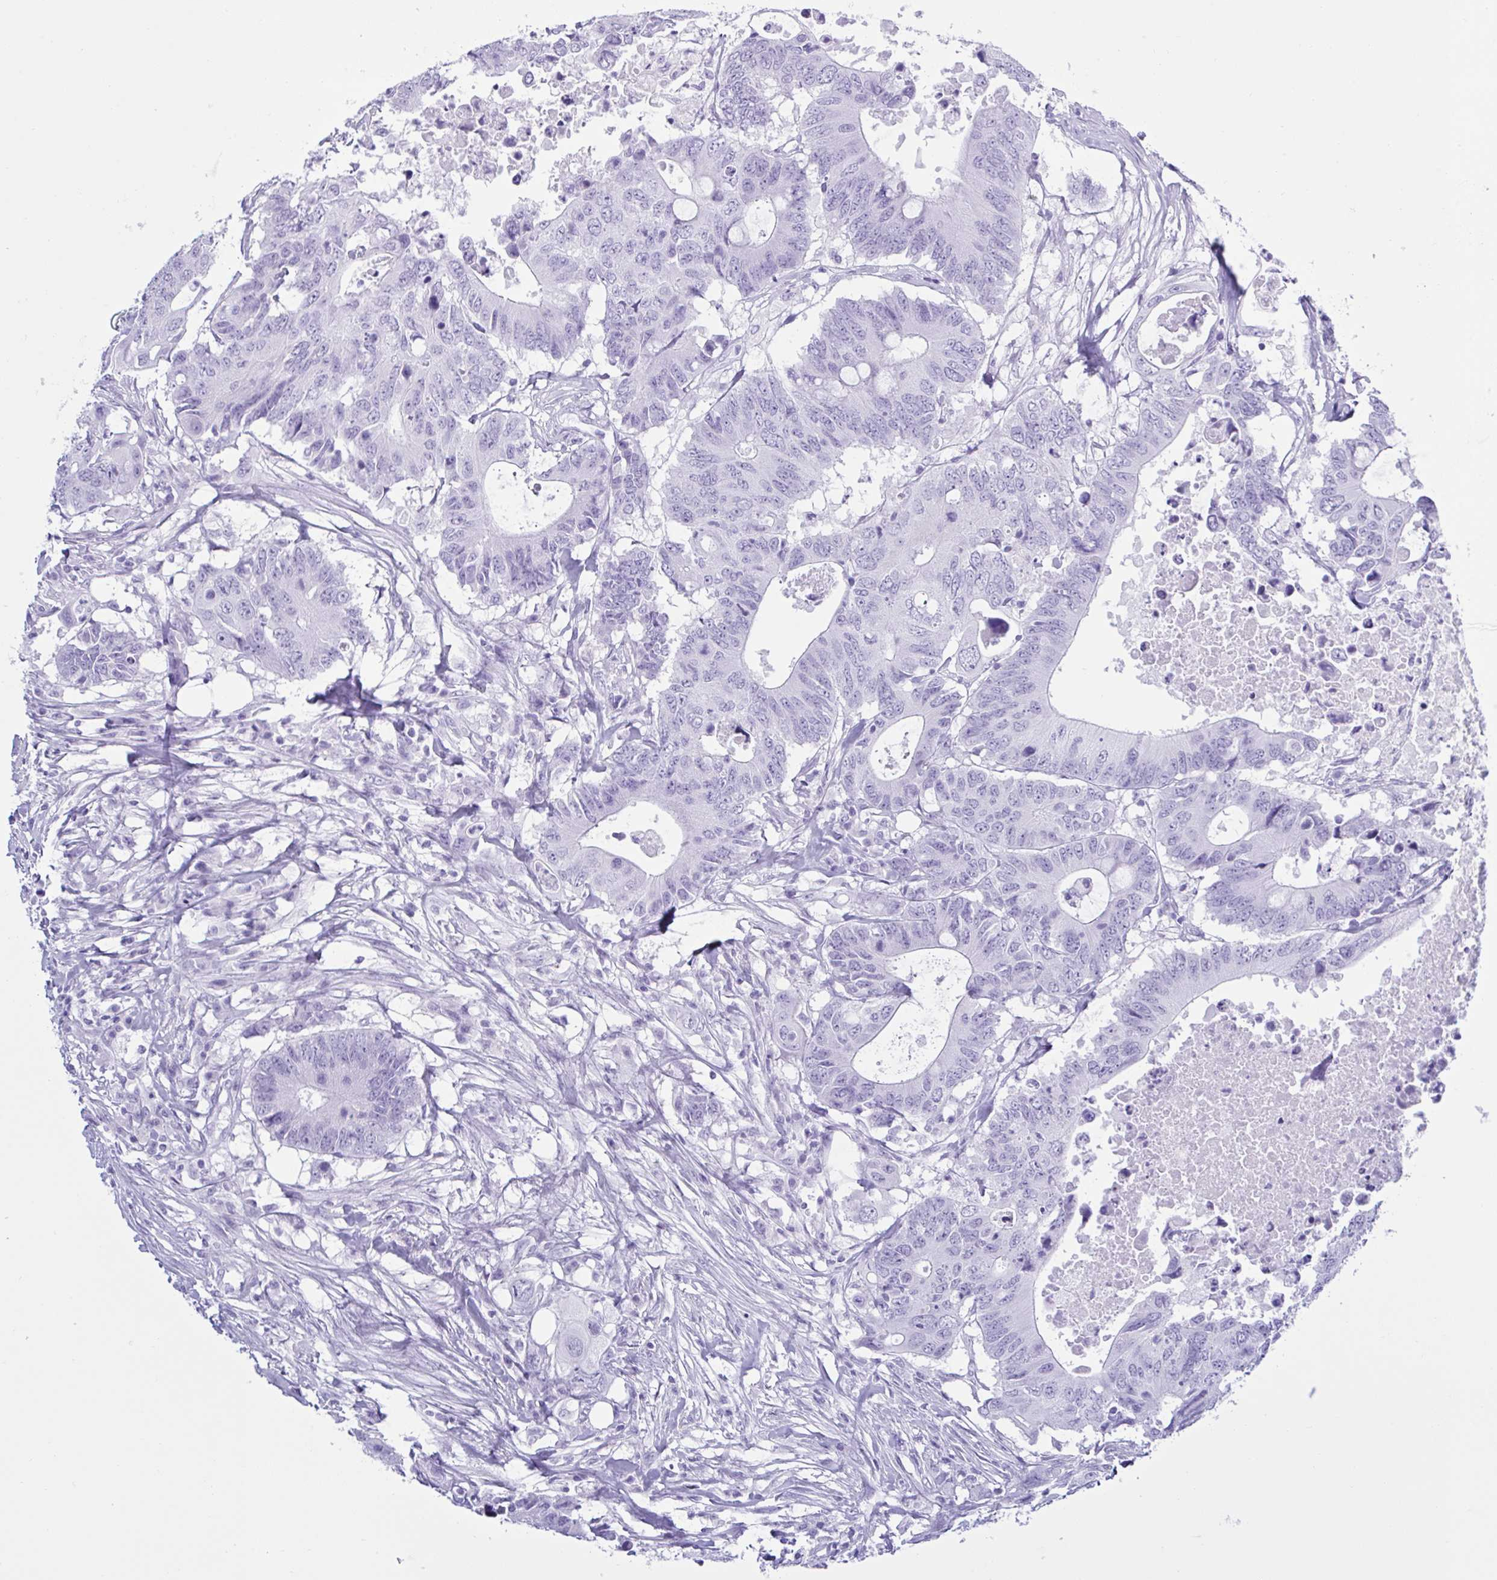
{"staining": {"intensity": "negative", "quantity": "none", "location": "none"}, "tissue": "colorectal cancer", "cell_type": "Tumor cells", "image_type": "cancer", "snomed": [{"axis": "morphology", "description": "Adenocarcinoma, NOS"}, {"axis": "topography", "description": "Colon"}], "caption": "Tumor cells are negative for protein expression in human colorectal adenocarcinoma.", "gene": "MRGPRG", "patient": {"sex": "male", "age": 71}}